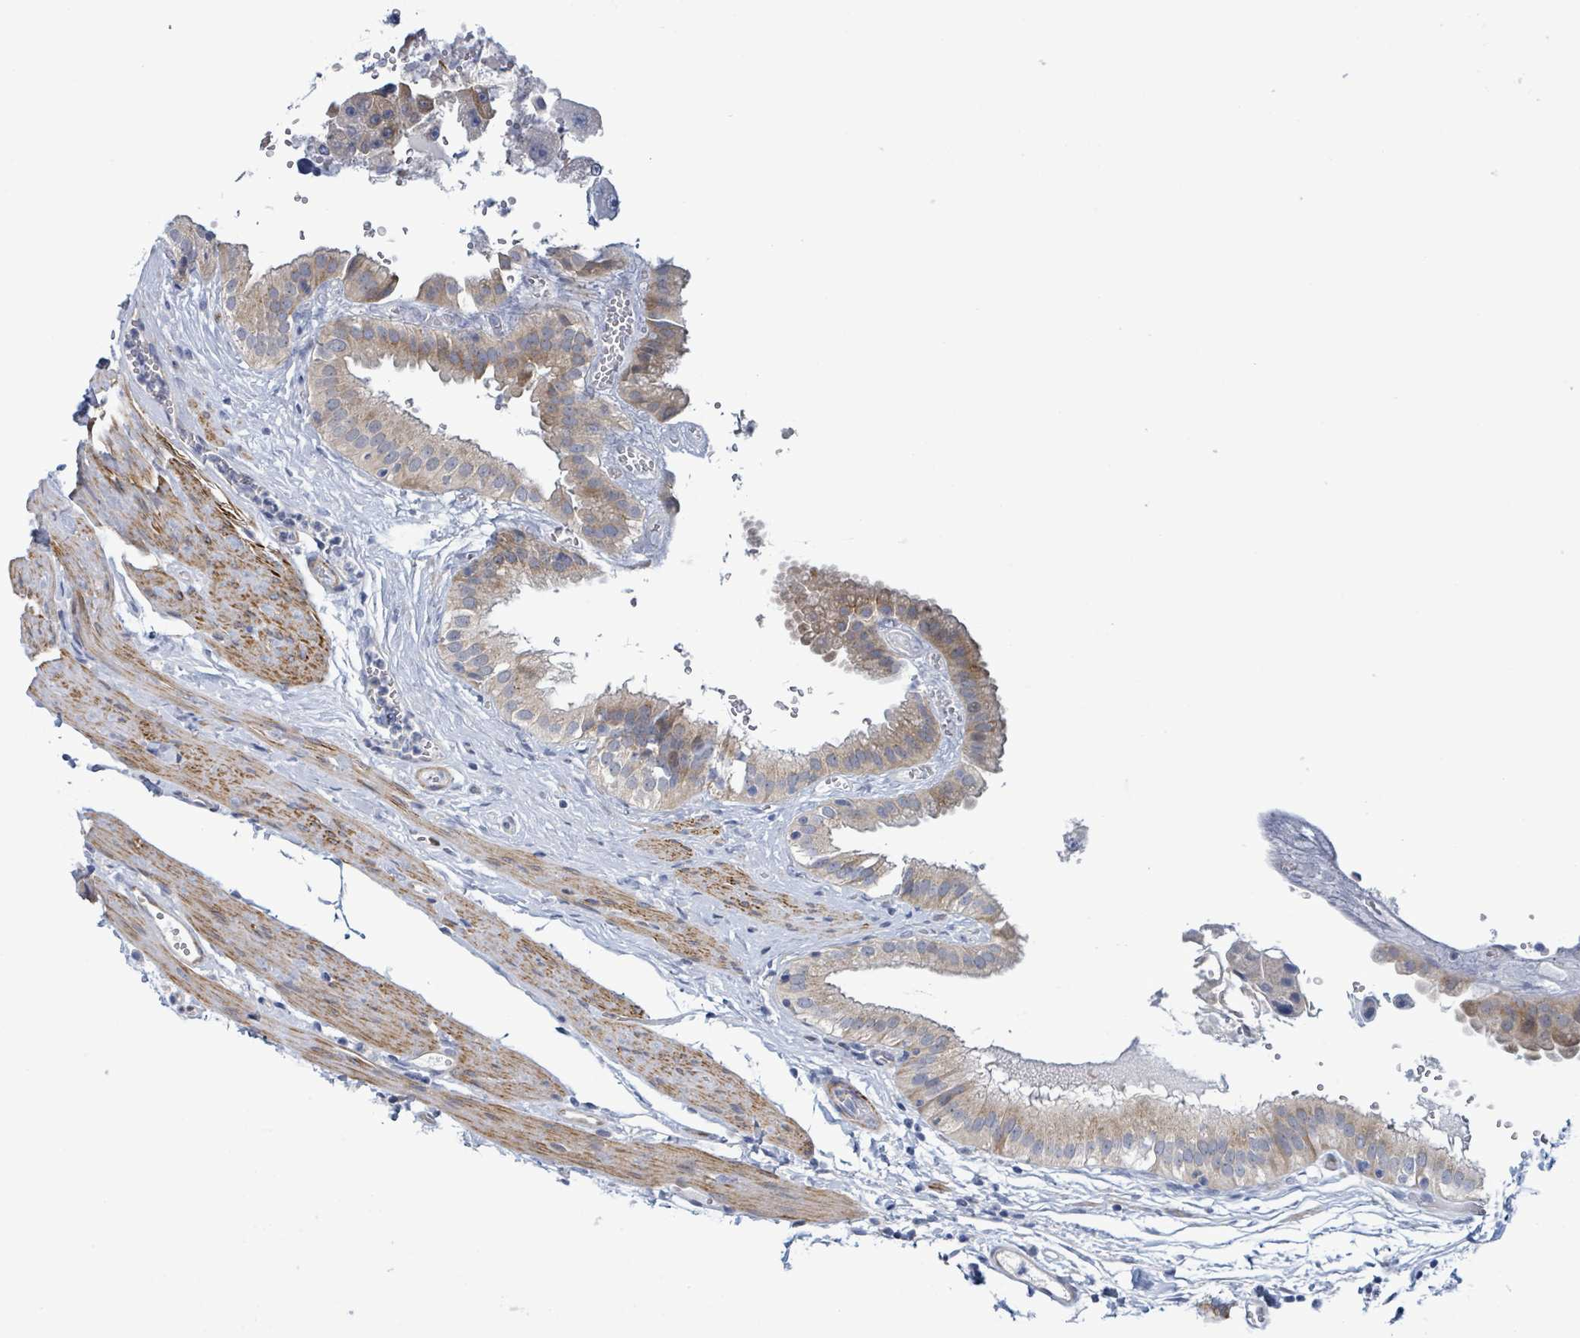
{"staining": {"intensity": "moderate", "quantity": "25%-75%", "location": "cytoplasmic/membranous"}, "tissue": "gallbladder", "cell_type": "Glandular cells", "image_type": "normal", "snomed": [{"axis": "morphology", "description": "Normal tissue, NOS"}, {"axis": "topography", "description": "Gallbladder"}], "caption": "Immunohistochemistry staining of unremarkable gallbladder, which exhibits medium levels of moderate cytoplasmic/membranous expression in approximately 25%-75% of glandular cells indicating moderate cytoplasmic/membranous protein positivity. The staining was performed using DAB (brown) for protein detection and nuclei were counterstained in hematoxylin (blue).", "gene": "C9orf152", "patient": {"sex": "female", "age": 61}}